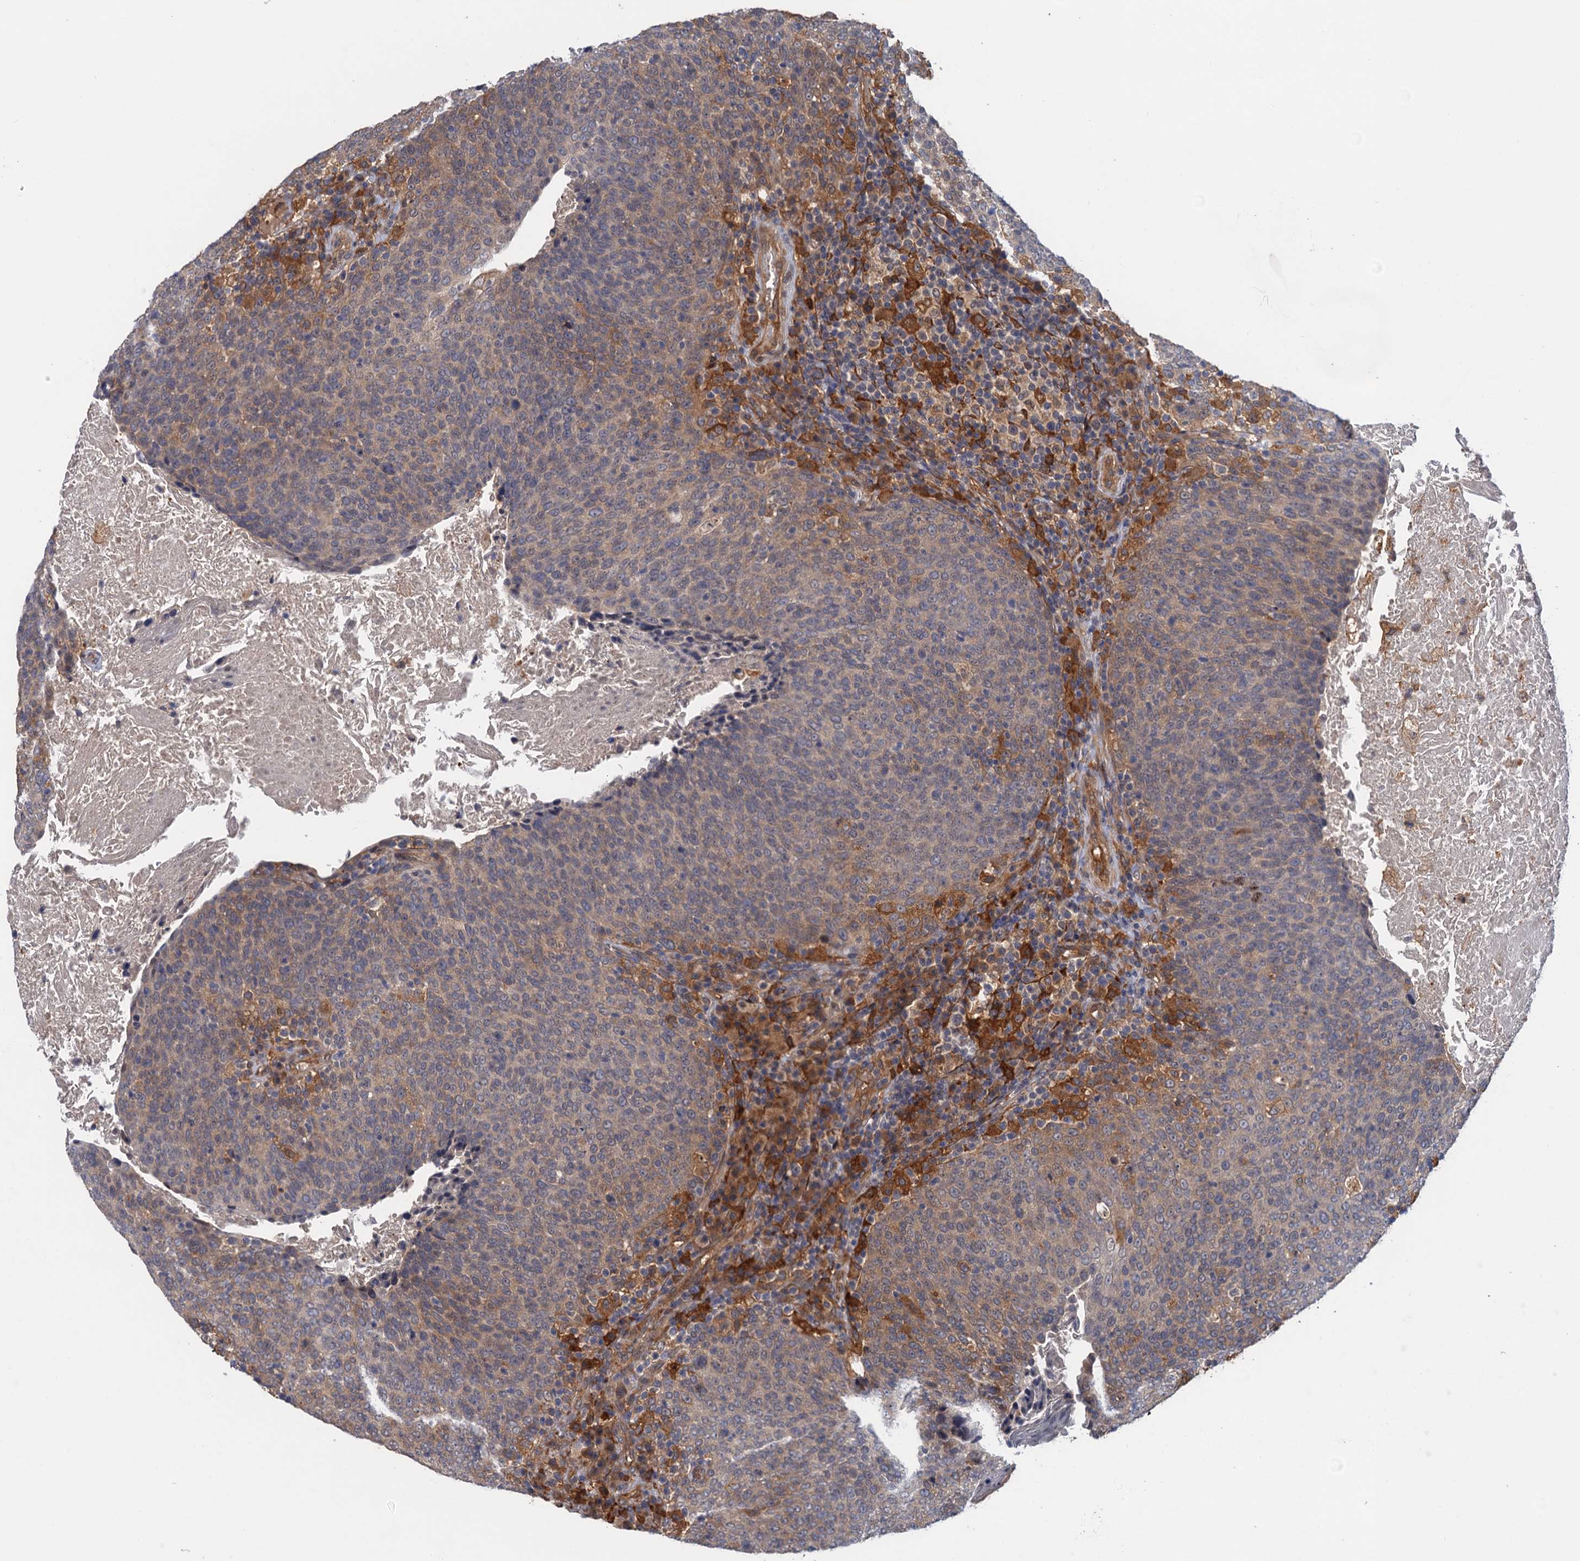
{"staining": {"intensity": "weak", "quantity": "<25%", "location": "cytoplasmic/membranous"}, "tissue": "head and neck cancer", "cell_type": "Tumor cells", "image_type": "cancer", "snomed": [{"axis": "morphology", "description": "Squamous cell carcinoma, NOS"}, {"axis": "morphology", "description": "Squamous cell carcinoma, metastatic, NOS"}, {"axis": "topography", "description": "Lymph node"}, {"axis": "topography", "description": "Head-Neck"}], "caption": "This is an IHC image of head and neck cancer (metastatic squamous cell carcinoma). There is no staining in tumor cells.", "gene": "NEK8", "patient": {"sex": "male", "age": 62}}